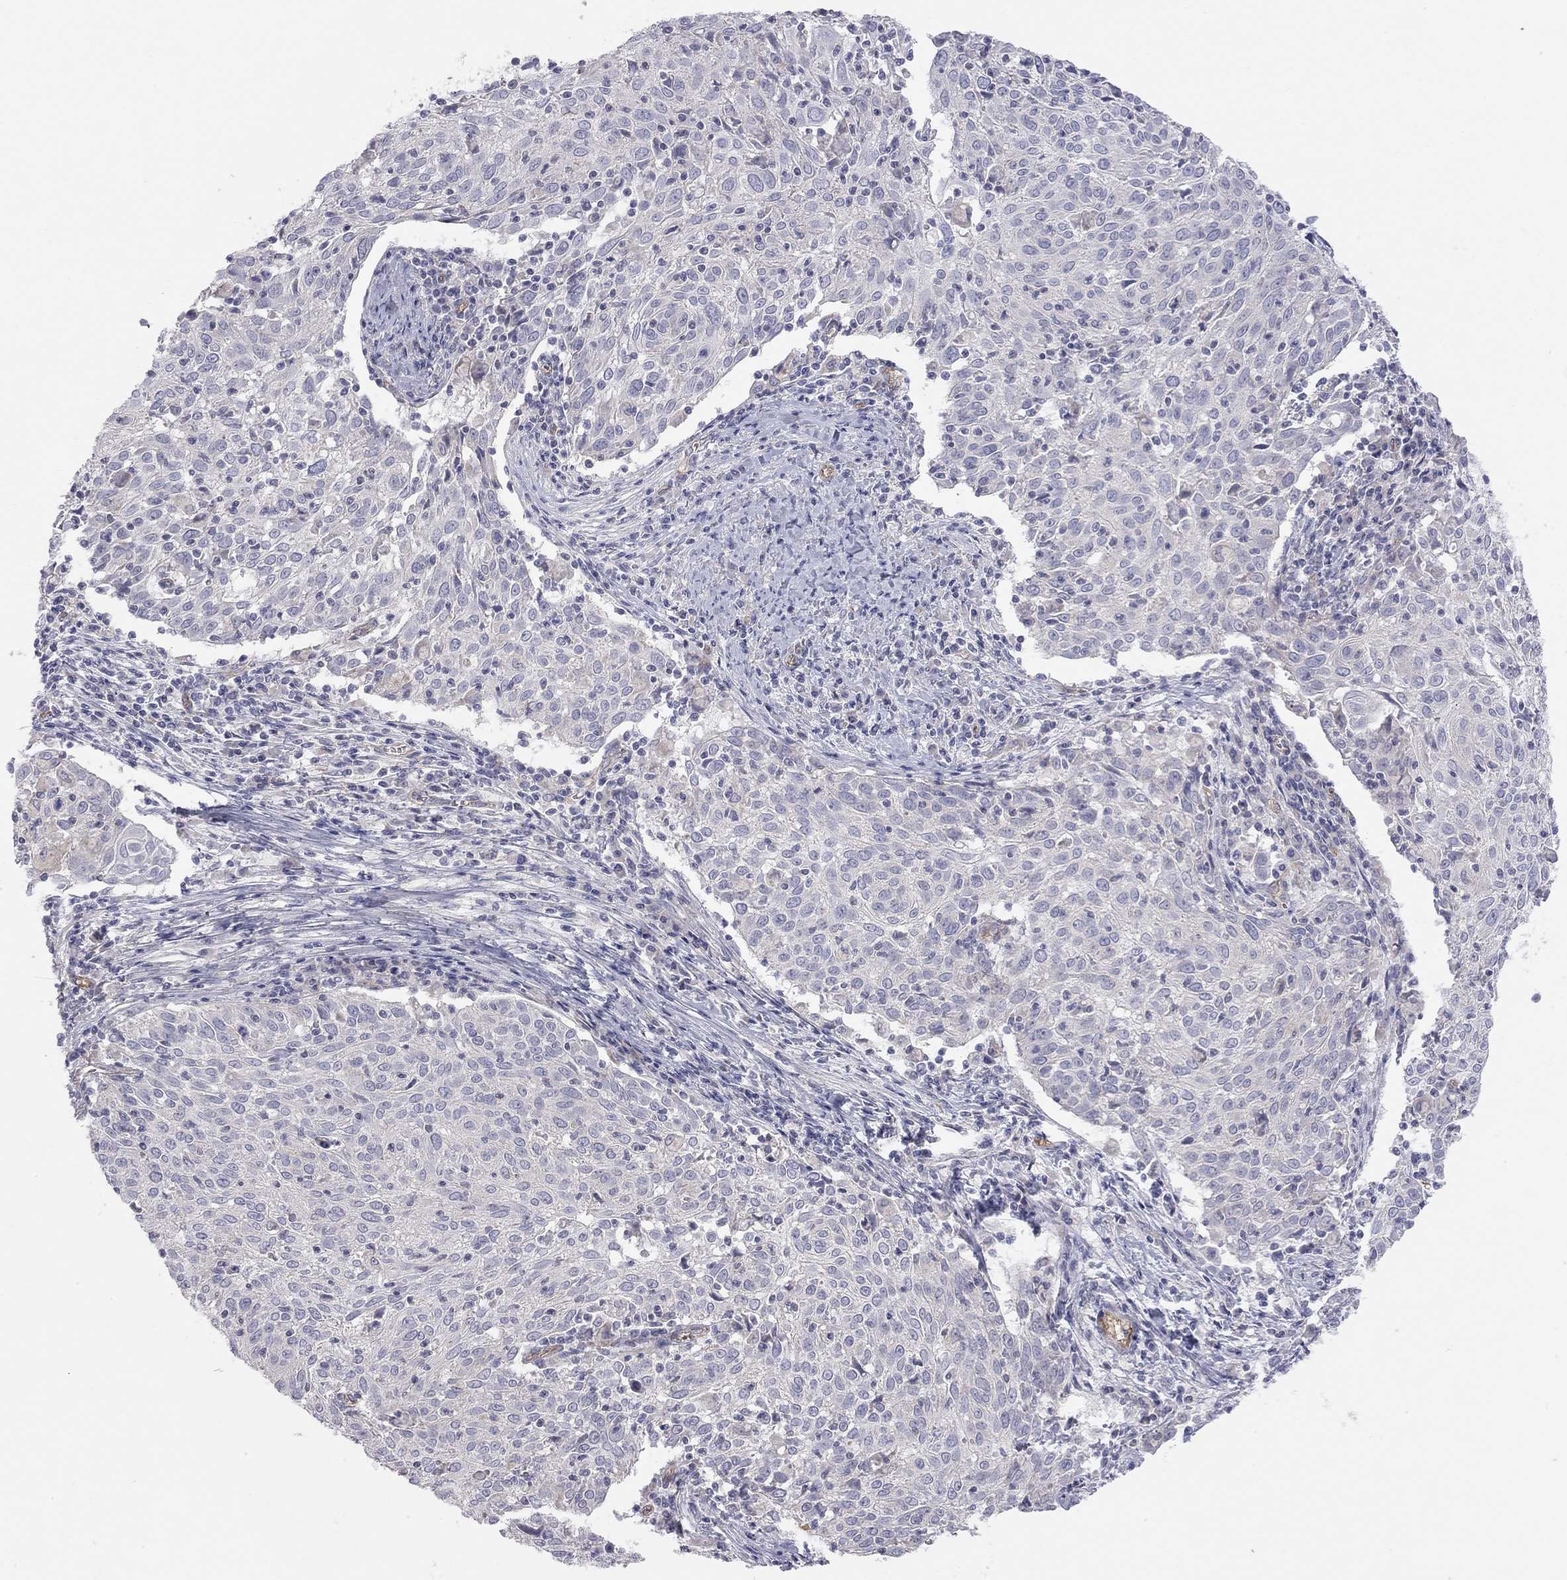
{"staining": {"intensity": "negative", "quantity": "none", "location": "none"}, "tissue": "cervical cancer", "cell_type": "Tumor cells", "image_type": "cancer", "snomed": [{"axis": "morphology", "description": "Squamous cell carcinoma, NOS"}, {"axis": "topography", "description": "Cervix"}], "caption": "Photomicrograph shows no protein positivity in tumor cells of cervical cancer (squamous cell carcinoma) tissue.", "gene": "GPRC5B", "patient": {"sex": "female", "age": 39}}